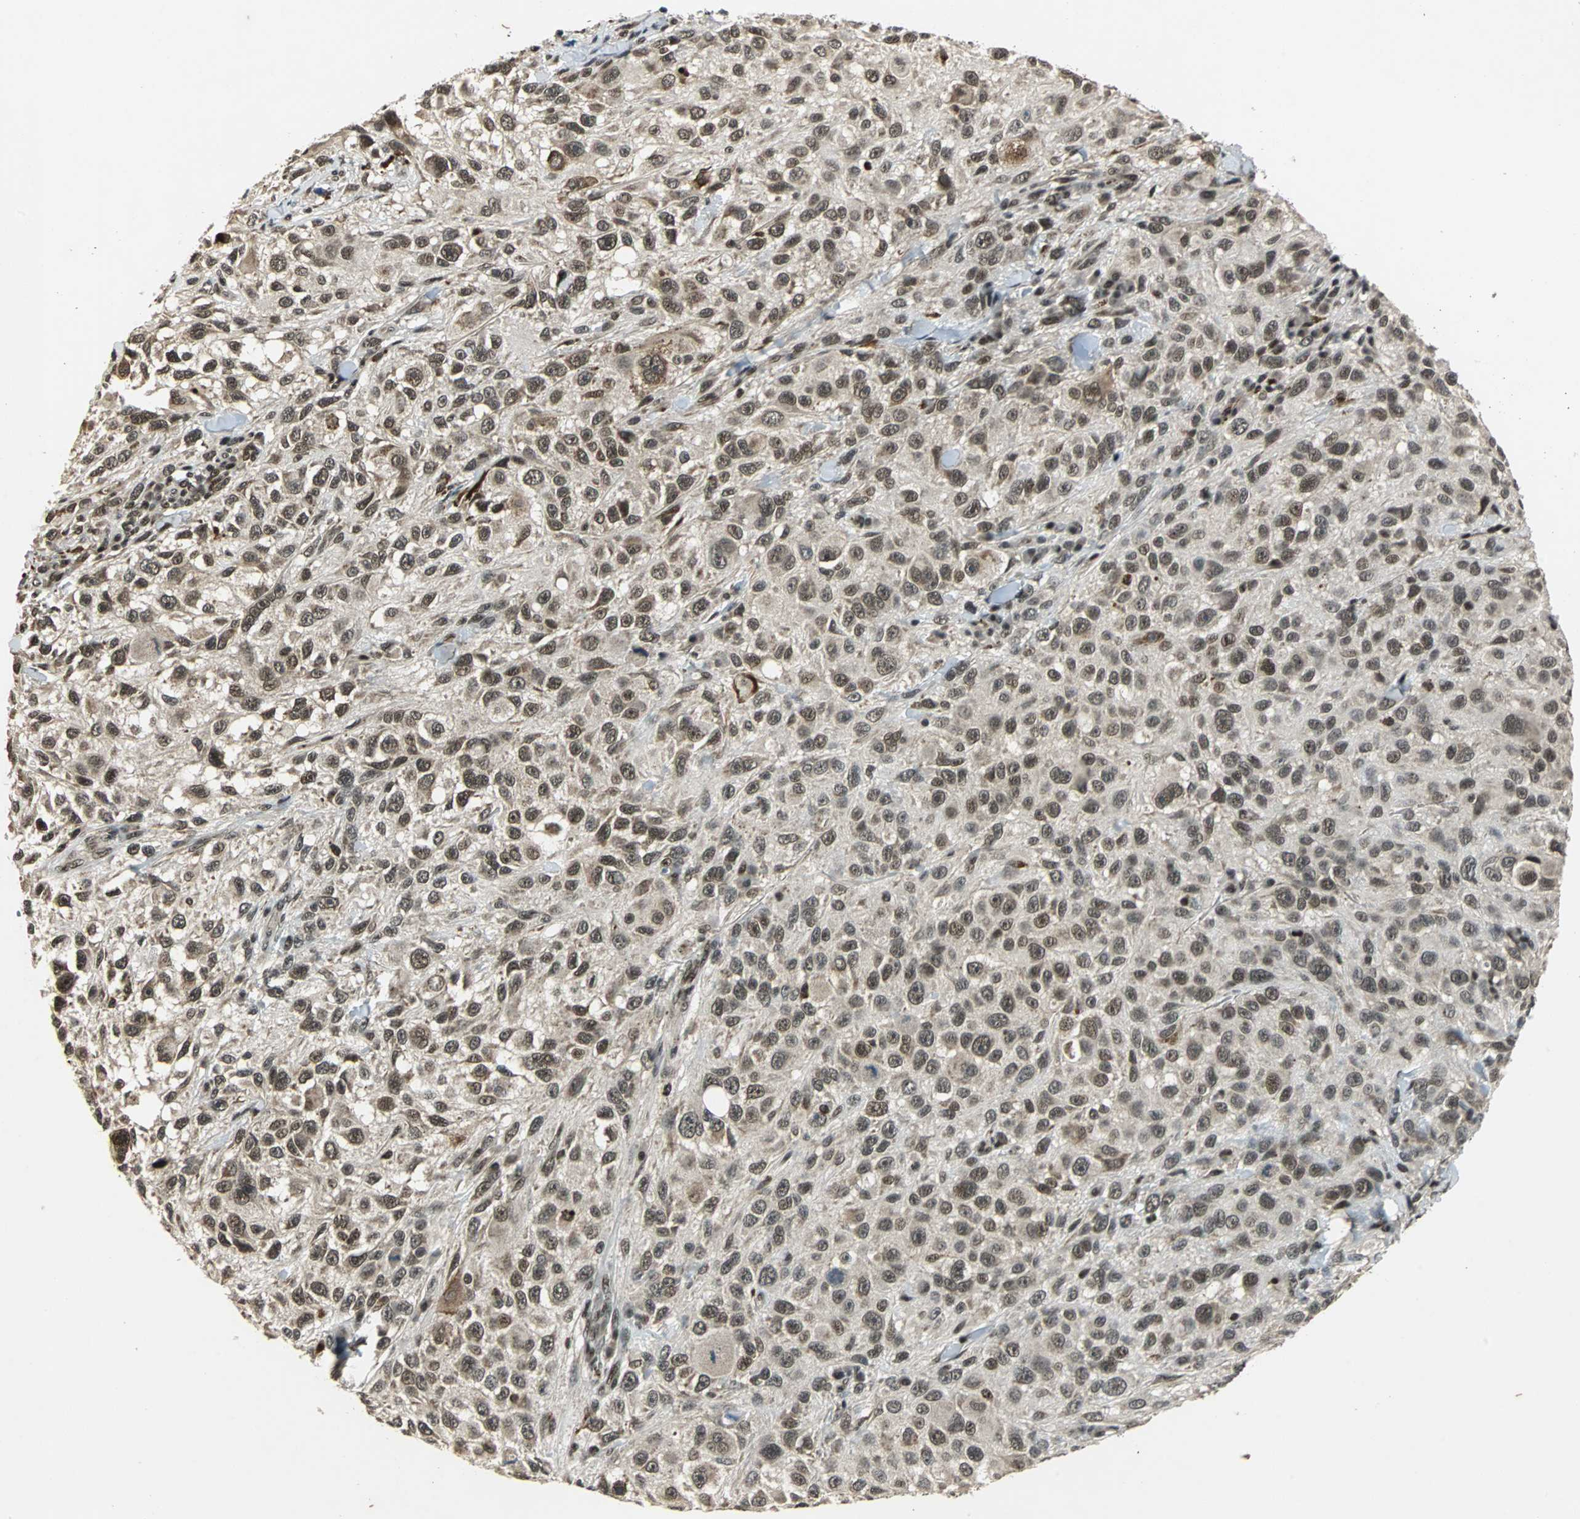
{"staining": {"intensity": "strong", "quantity": ">75%", "location": "nuclear"}, "tissue": "melanoma", "cell_type": "Tumor cells", "image_type": "cancer", "snomed": [{"axis": "morphology", "description": "Necrosis, NOS"}, {"axis": "morphology", "description": "Malignant melanoma, NOS"}, {"axis": "topography", "description": "Skin"}], "caption": "A high-resolution photomicrograph shows IHC staining of malignant melanoma, which reveals strong nuclear positivity in approximately >75% of tumor cells. Nuclei are stained in blue.", "gene": "TAF5", "patient": {"sex": "female", "age": 87}}